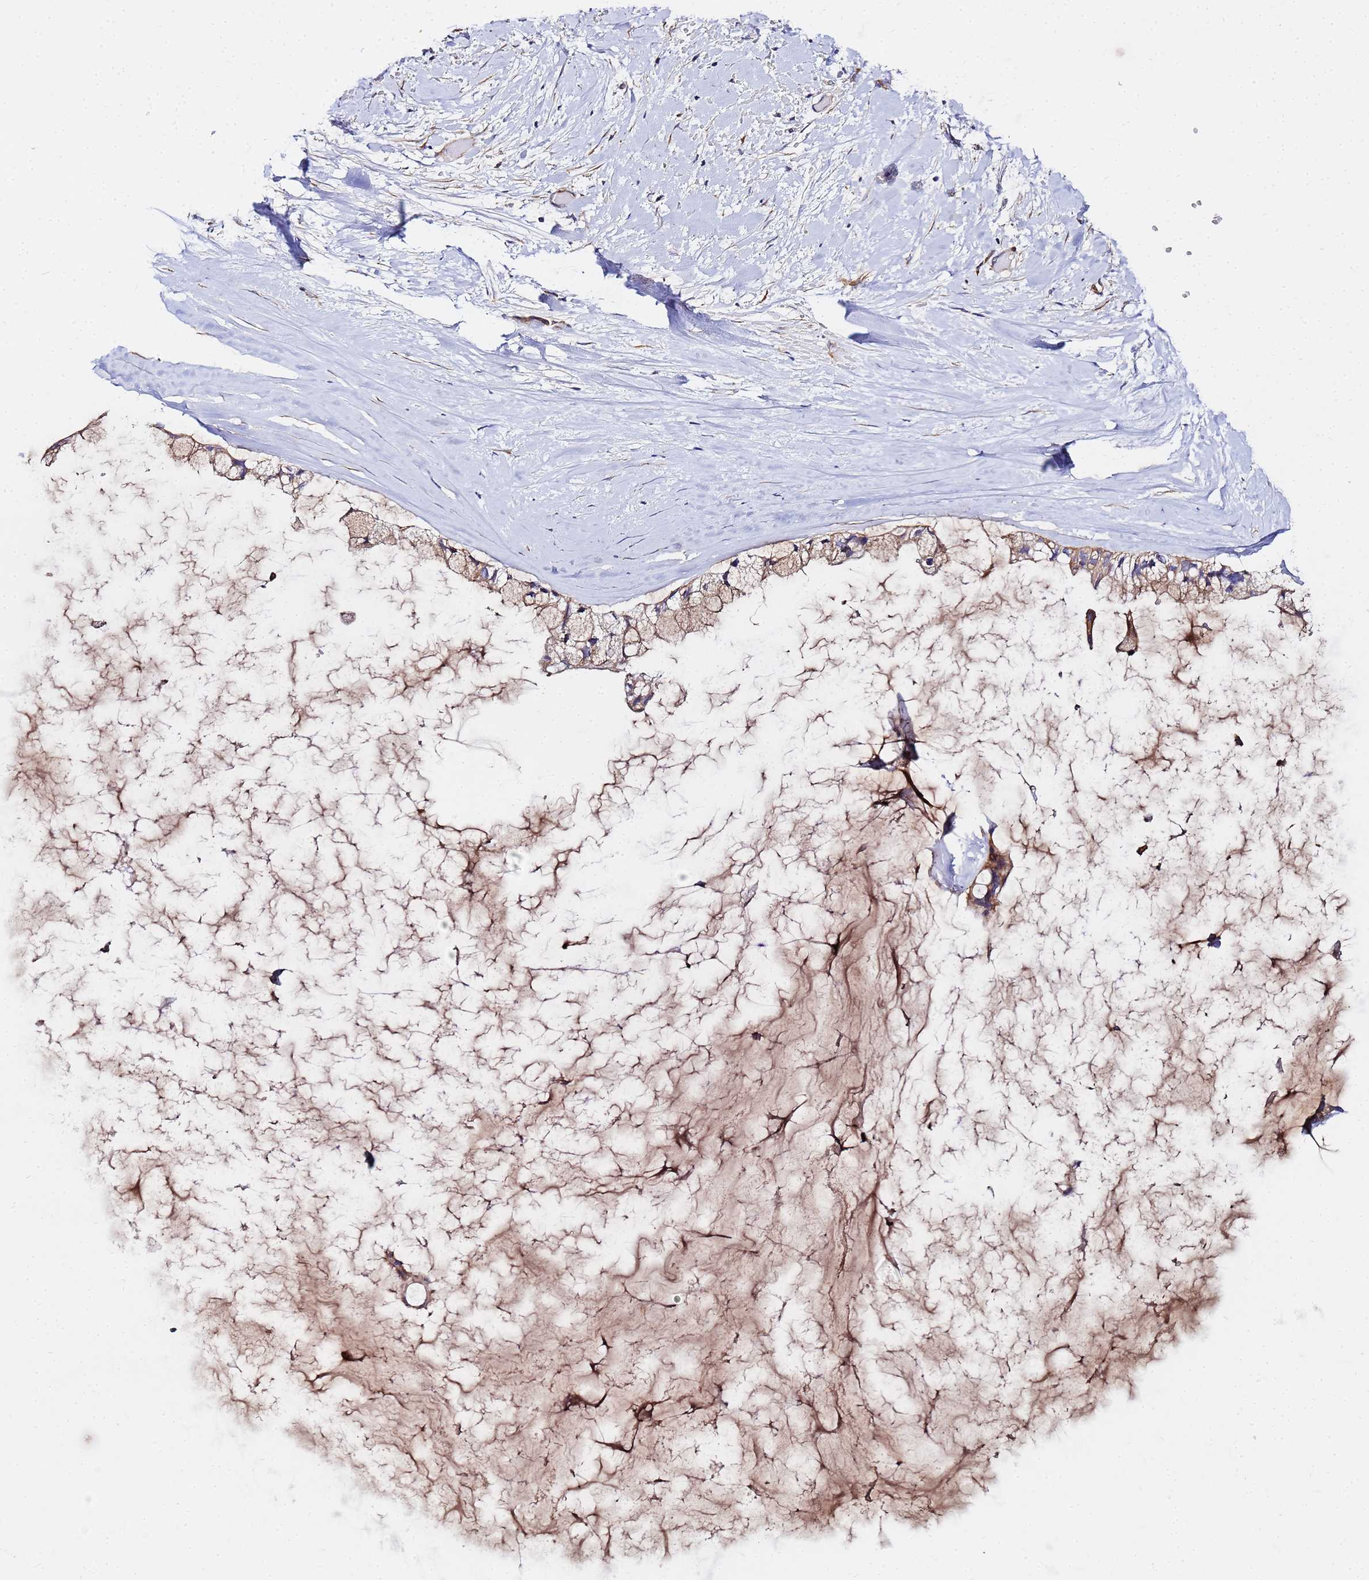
{"staining": {"intensity": "moderate", "quantity": "25%-75%", "location": "cytoplasmic/membranous"}, "tissue": "ovarian cancer", "cell_type": "Tumor cells", "image_type": "cancer", "snomed": [{"axis": "morphology", "description": "Cystadenocarcinoma, mucinous, NOS"}, {"axis": "topography", "description": "Ovary"}], "caption": "Immunohistochemical staining of human mucinous cystadenocarcinoma (ovarian) demonstrates medium levels of moderate cytoplasmic/membranous expression in about 25%-75% of tumor cells.", "gene": "POM121", "patient": {"sex": "female", "age": 39}}